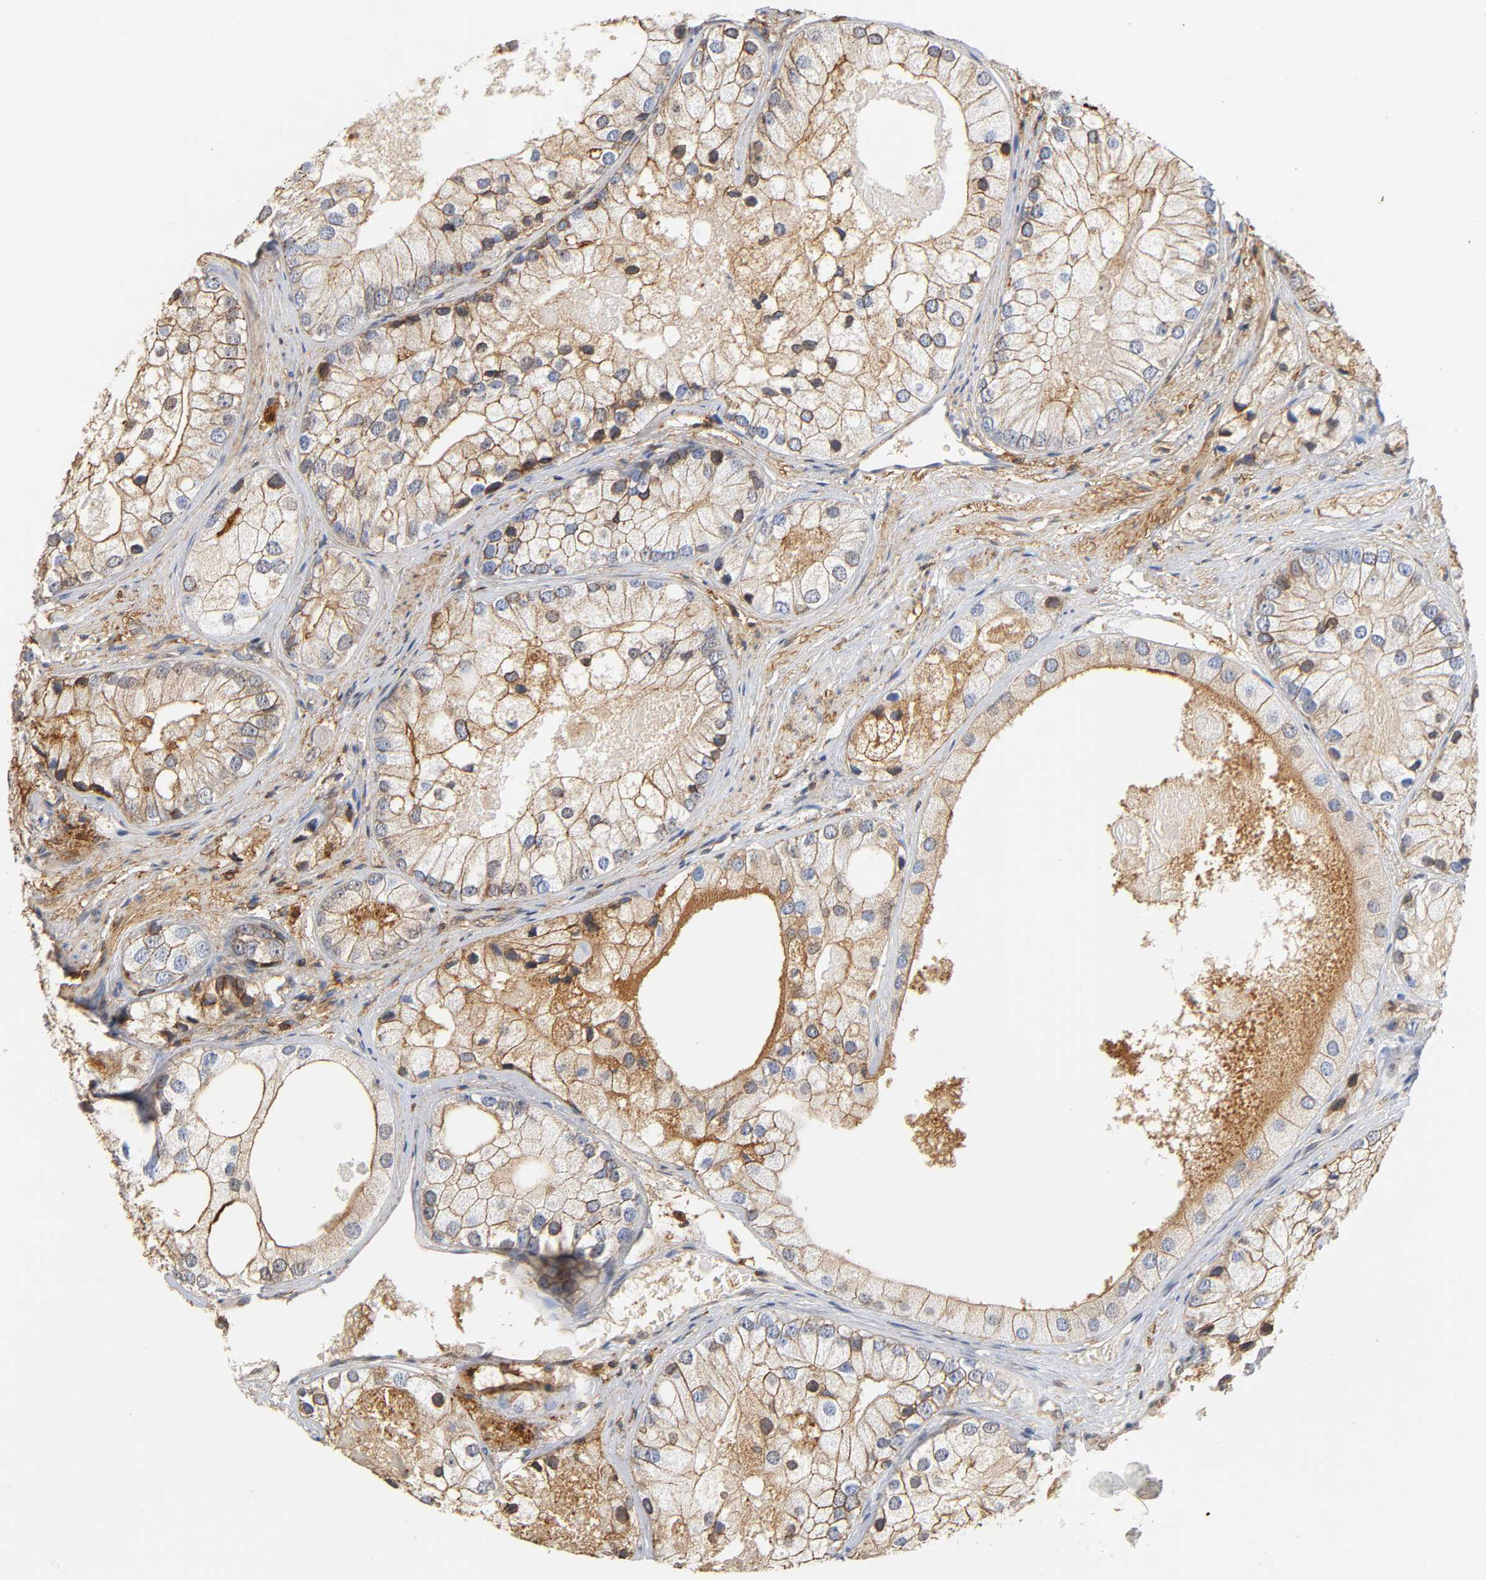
{"staining": {"intensity": "weak", "quantity": ">75%", "location": "cytoplasmic/membranous"}, "tissue": "prostate cancer", "cell_type": "Tumor cells", "image_type": "cancer", "snomed": [{"axis": "morphology", "description": "Adenocarcinoma, Low grade"}, {"axis": "topography", "description": "Prostate"}], "caption": "Immunohistochemical staining of human prostate cancer exhibits weak cytoplasmic/membranous protein expression in about >75% of tumor cells. (DAB (3,3'-diaminobenzidine) = brown stain, brightfield microscopy at high magnification).", "gene": "ANXA11", "patient": {"sex": "male", "age": 69}}